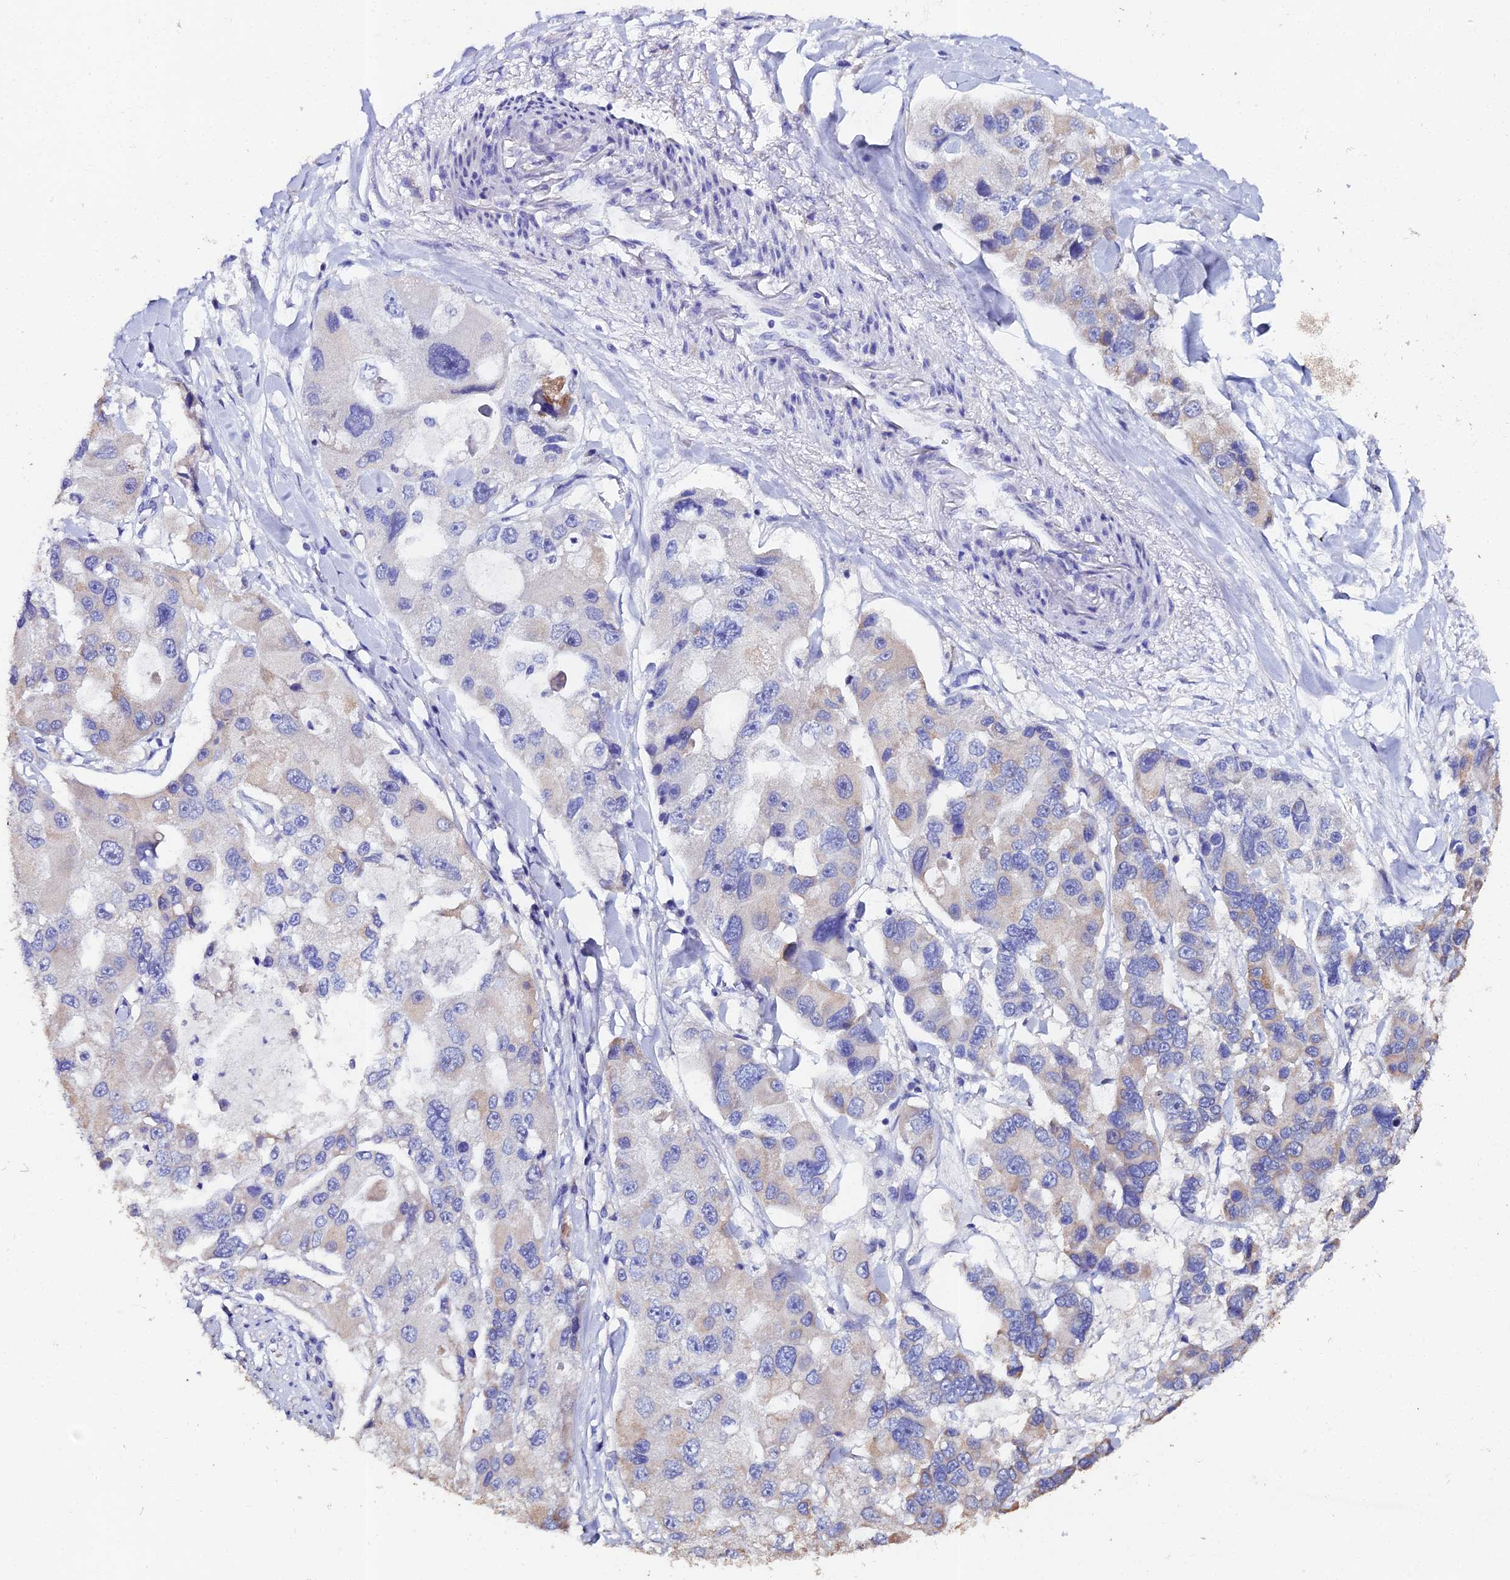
{"staining": {"intensity": "weak", "quantity": "<25%", "location": "cytoplasmic/membranous"}, "tissue": "lung cancer", "cell_type": "Tumor cells", "image_type": "cancer", "snomed": [{"axis": "morphology", "description": "Adenocarcinoma, NOS"}, {"axis": "topography", "description": "Lung"}], "caption": "The image exhibits no staining of tumor cells in adenocarcinoma (lung).", "gene": "ESRRG", "patient": {"sex": "female", "age": 54}}